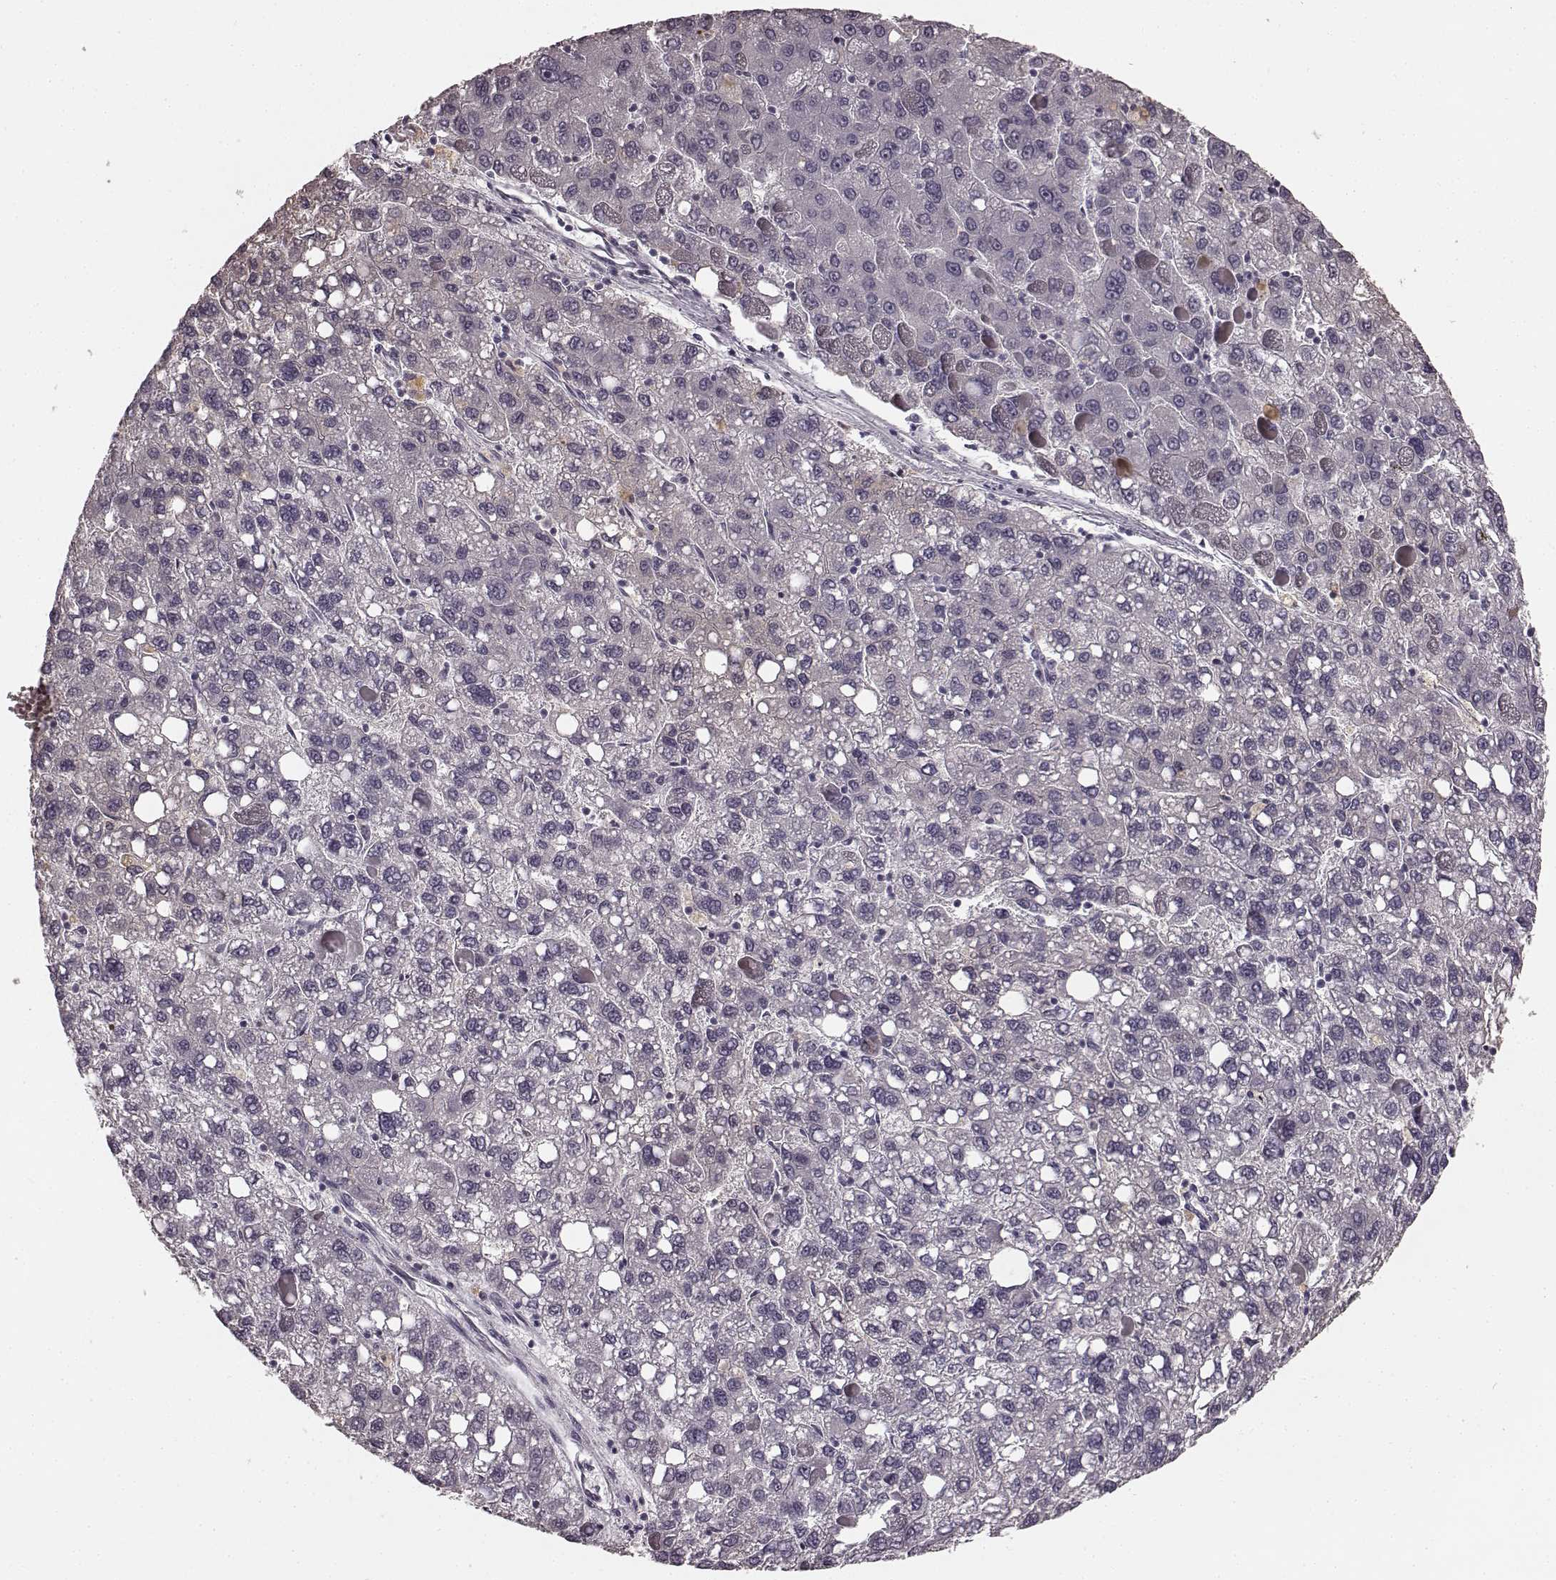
{"staining": {"intensity": "negative", "quantity": "none", "location": "none"}, "tissue": "liver cancer", "cell_type": "Tumor cells", "image_type": "cancer", "snomed": [{"axis": "morphology", "description": "Carcinoma, Hepatocellular, NOS"}, {"axis": "topography", "description": "Liver"}], "caption": "Immunohistochemistry (IHC) of liver cancer (hepatocellular carcinoma) reveals no staining in tumor cells.", "gene": "RIT2", "patient": {"sex": "female", "age": 82}}